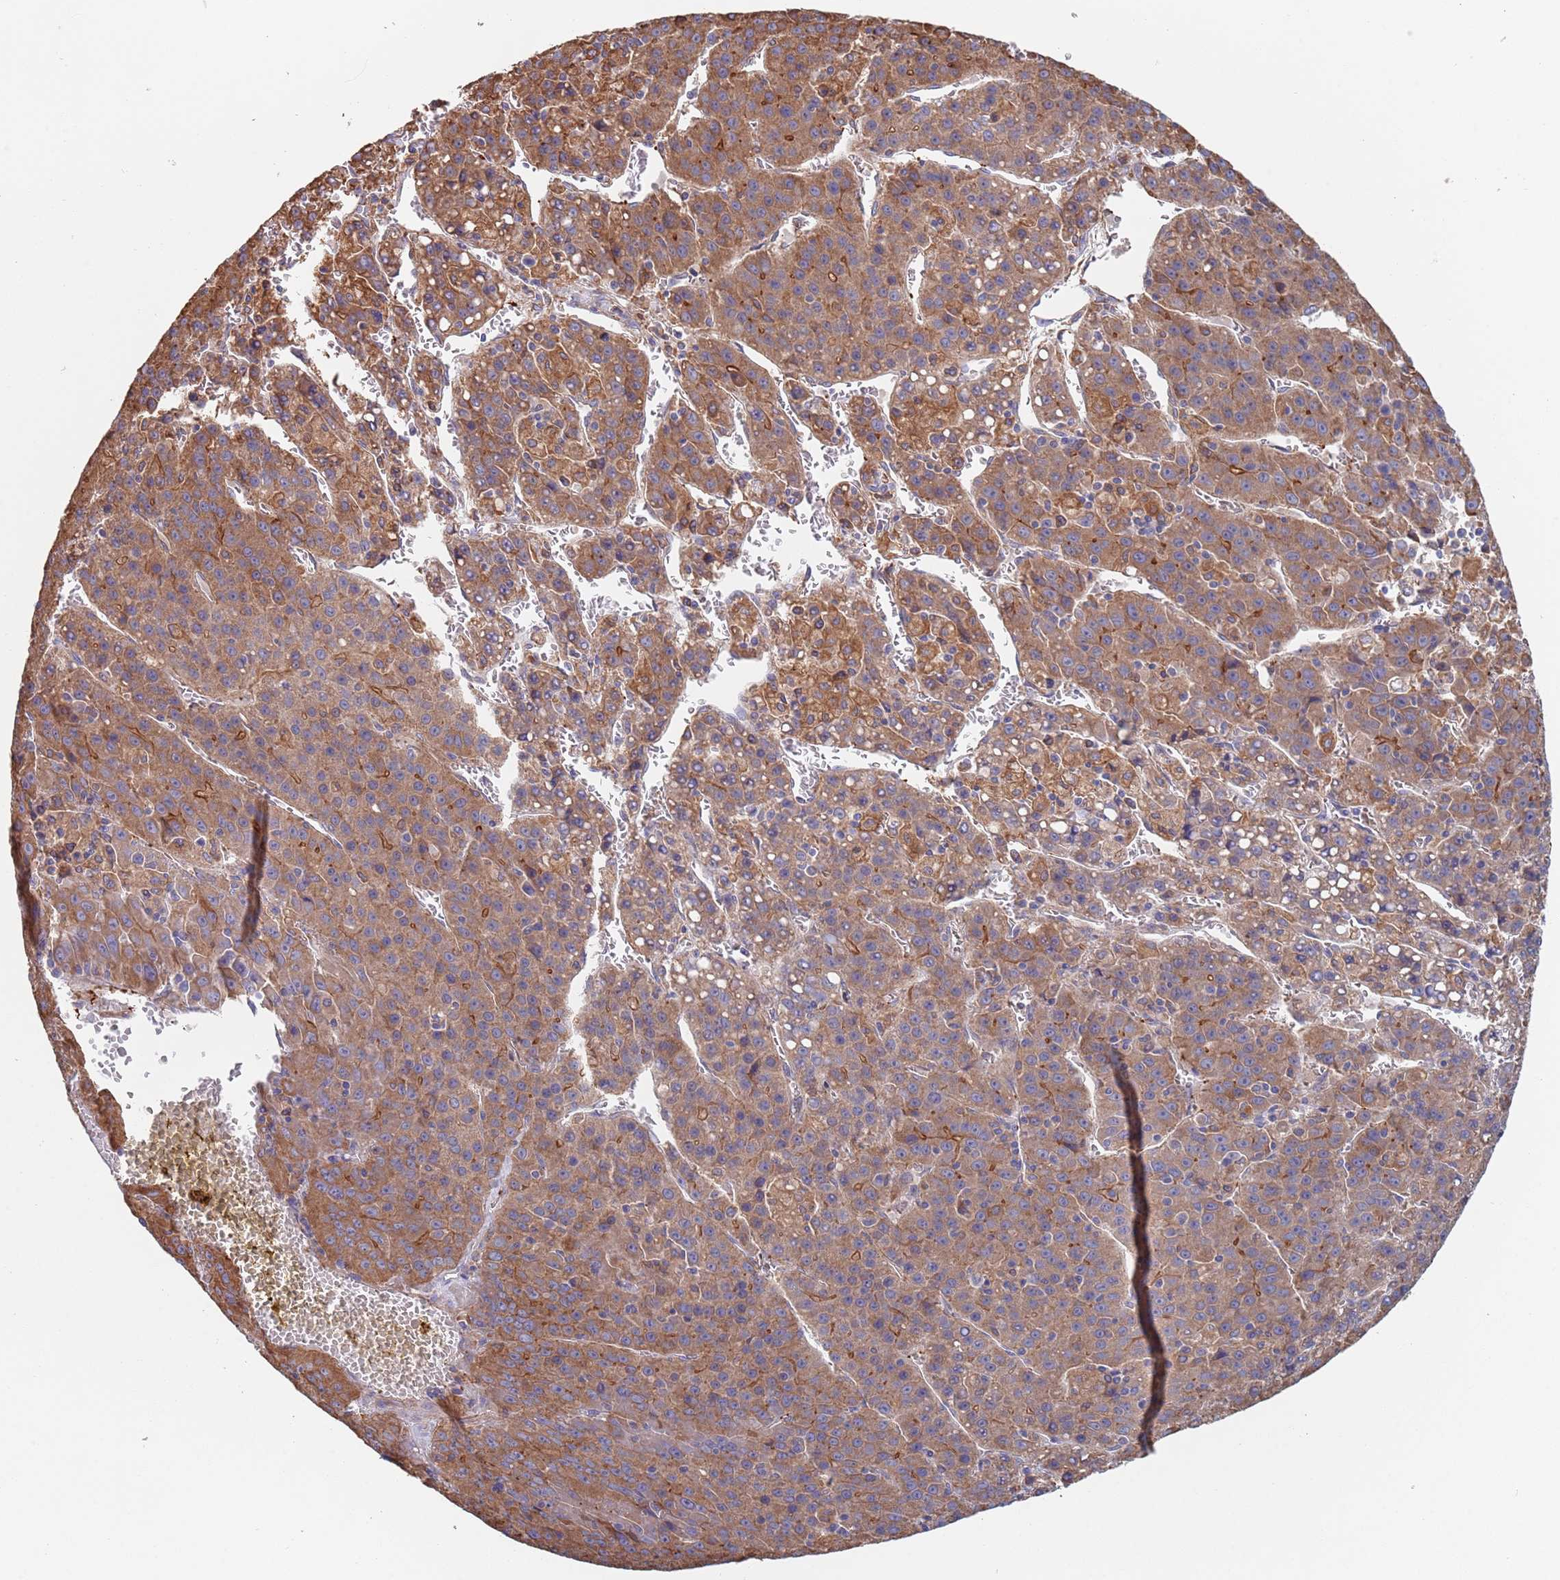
{"staining": {"intensity": "moderate", "quantity": ">75%", "location": "cytoplasmic/membranous"}, "tissue": "liver cancer", "cell_type": "Tumor cells", "image_type": "cancer", "snomed": [{"axis": "morphology", "description": "Carcinoma, Hepatocellular, NOS"}, {"axis": "topography", "description": "Liver"}], "caption": "Hepatocellular carcinoma (liver) stained with a protein marker exhibits moderate staining in tumor cells.", "gene": "DCUN1D3", "patient": {"sex": "female", "age": 53}}